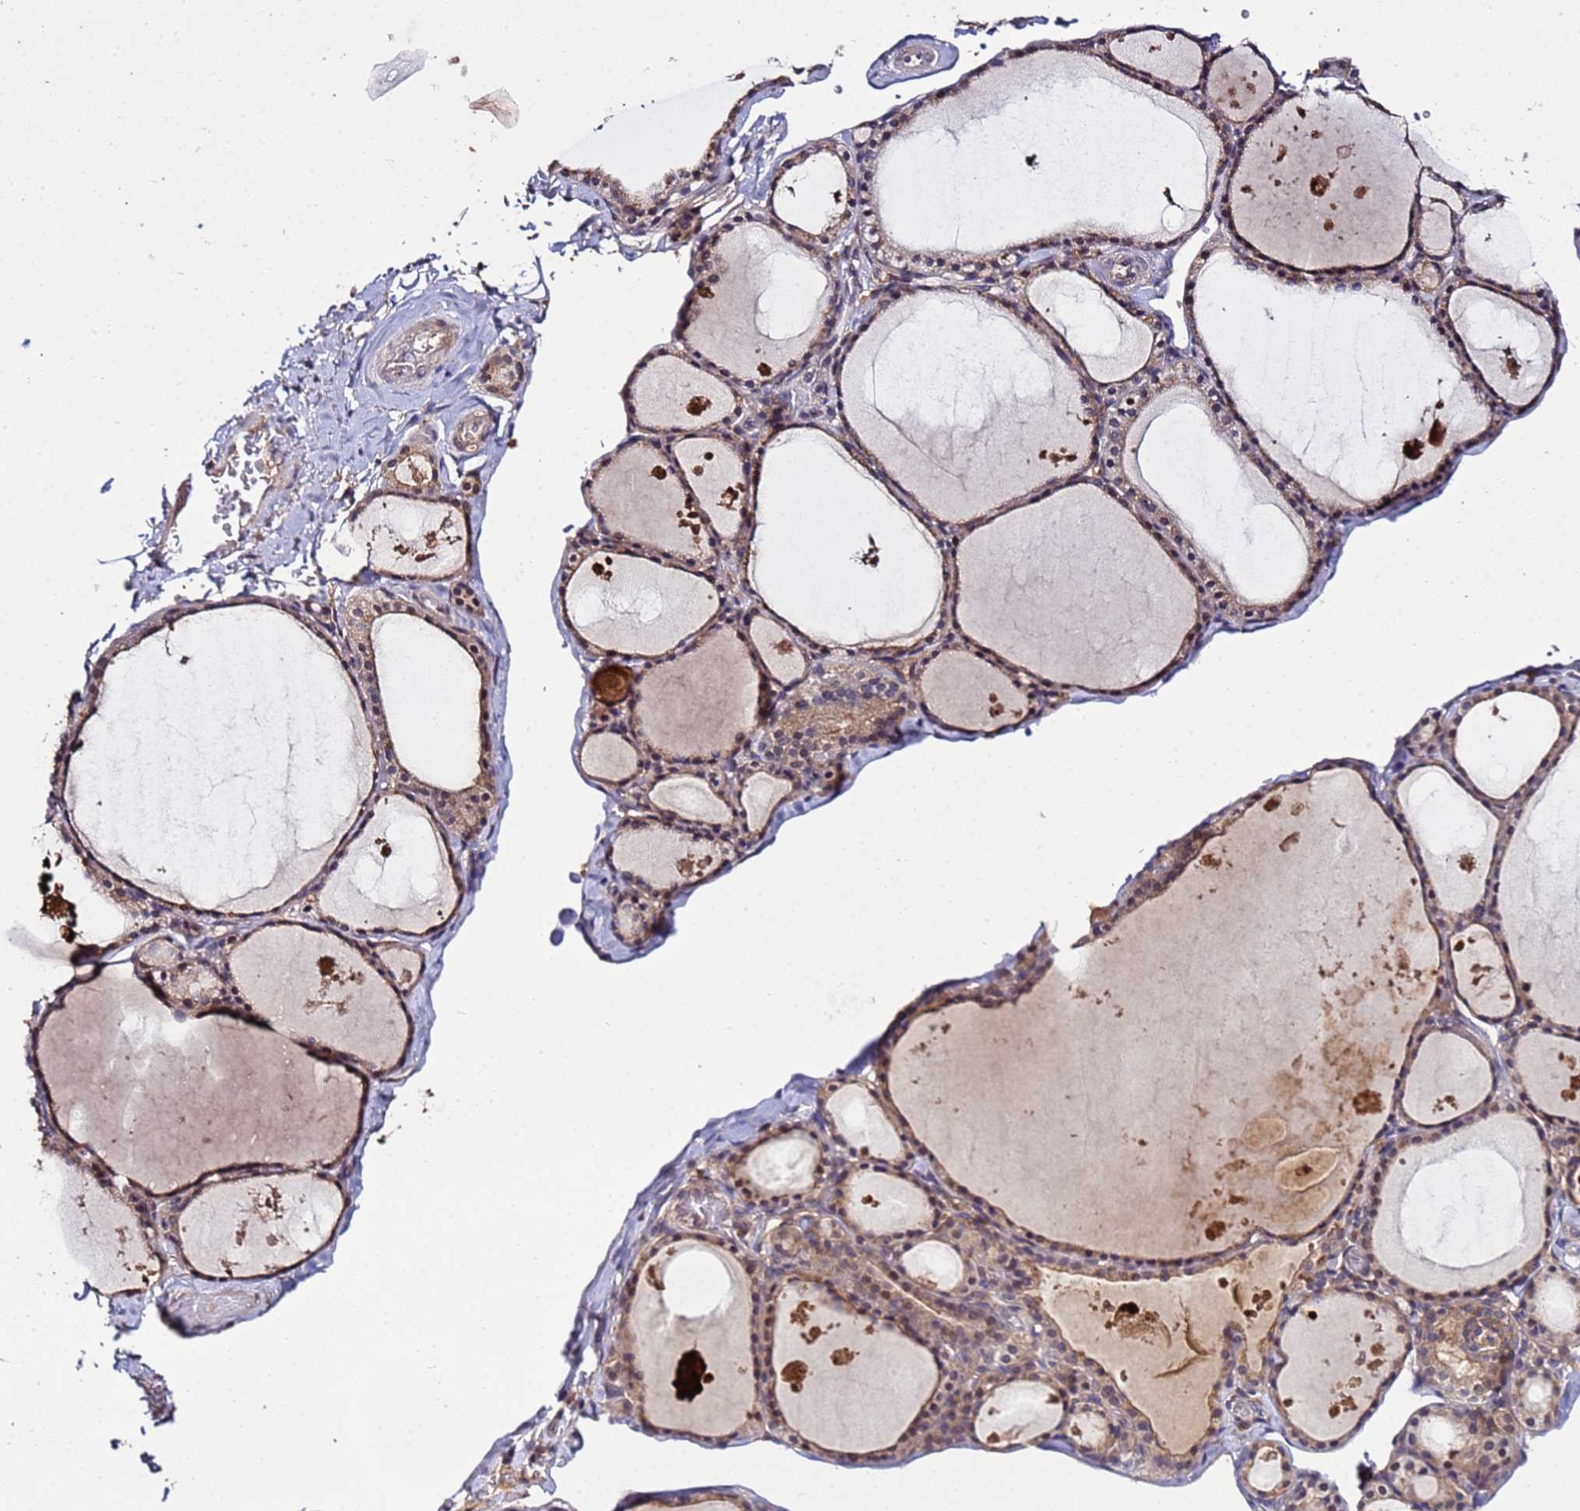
{"staining": {"intensity": "weak", "quantity": ">75%", "location": "cytoplasmic/membranous"}, "tissue": "thyroid gland", "cell_type": "Glandular cells", "image_type": "normal", "snomed": [{"axis": "morphology", "description": "Normal tissue, NOS"}, {"axis": "topography", "description": "Thyroid gland"}], "caption": "Immunohistochemistry (DAB (3,3'-diaminobenzidine)) staining of unremarkable human thyroid gland shows weak cytoplasmic/membranous protein staining in about >75% of glandular cells. The staining was performed using DAB (3,3'-diaminobenzidine) to visualize the protein expression in brown, while the nuclei were stained in blue with hematoxylin (Magnification: 20x).", "gene": "GSPT2", "patient": {"sex": "male", "age": 56}}